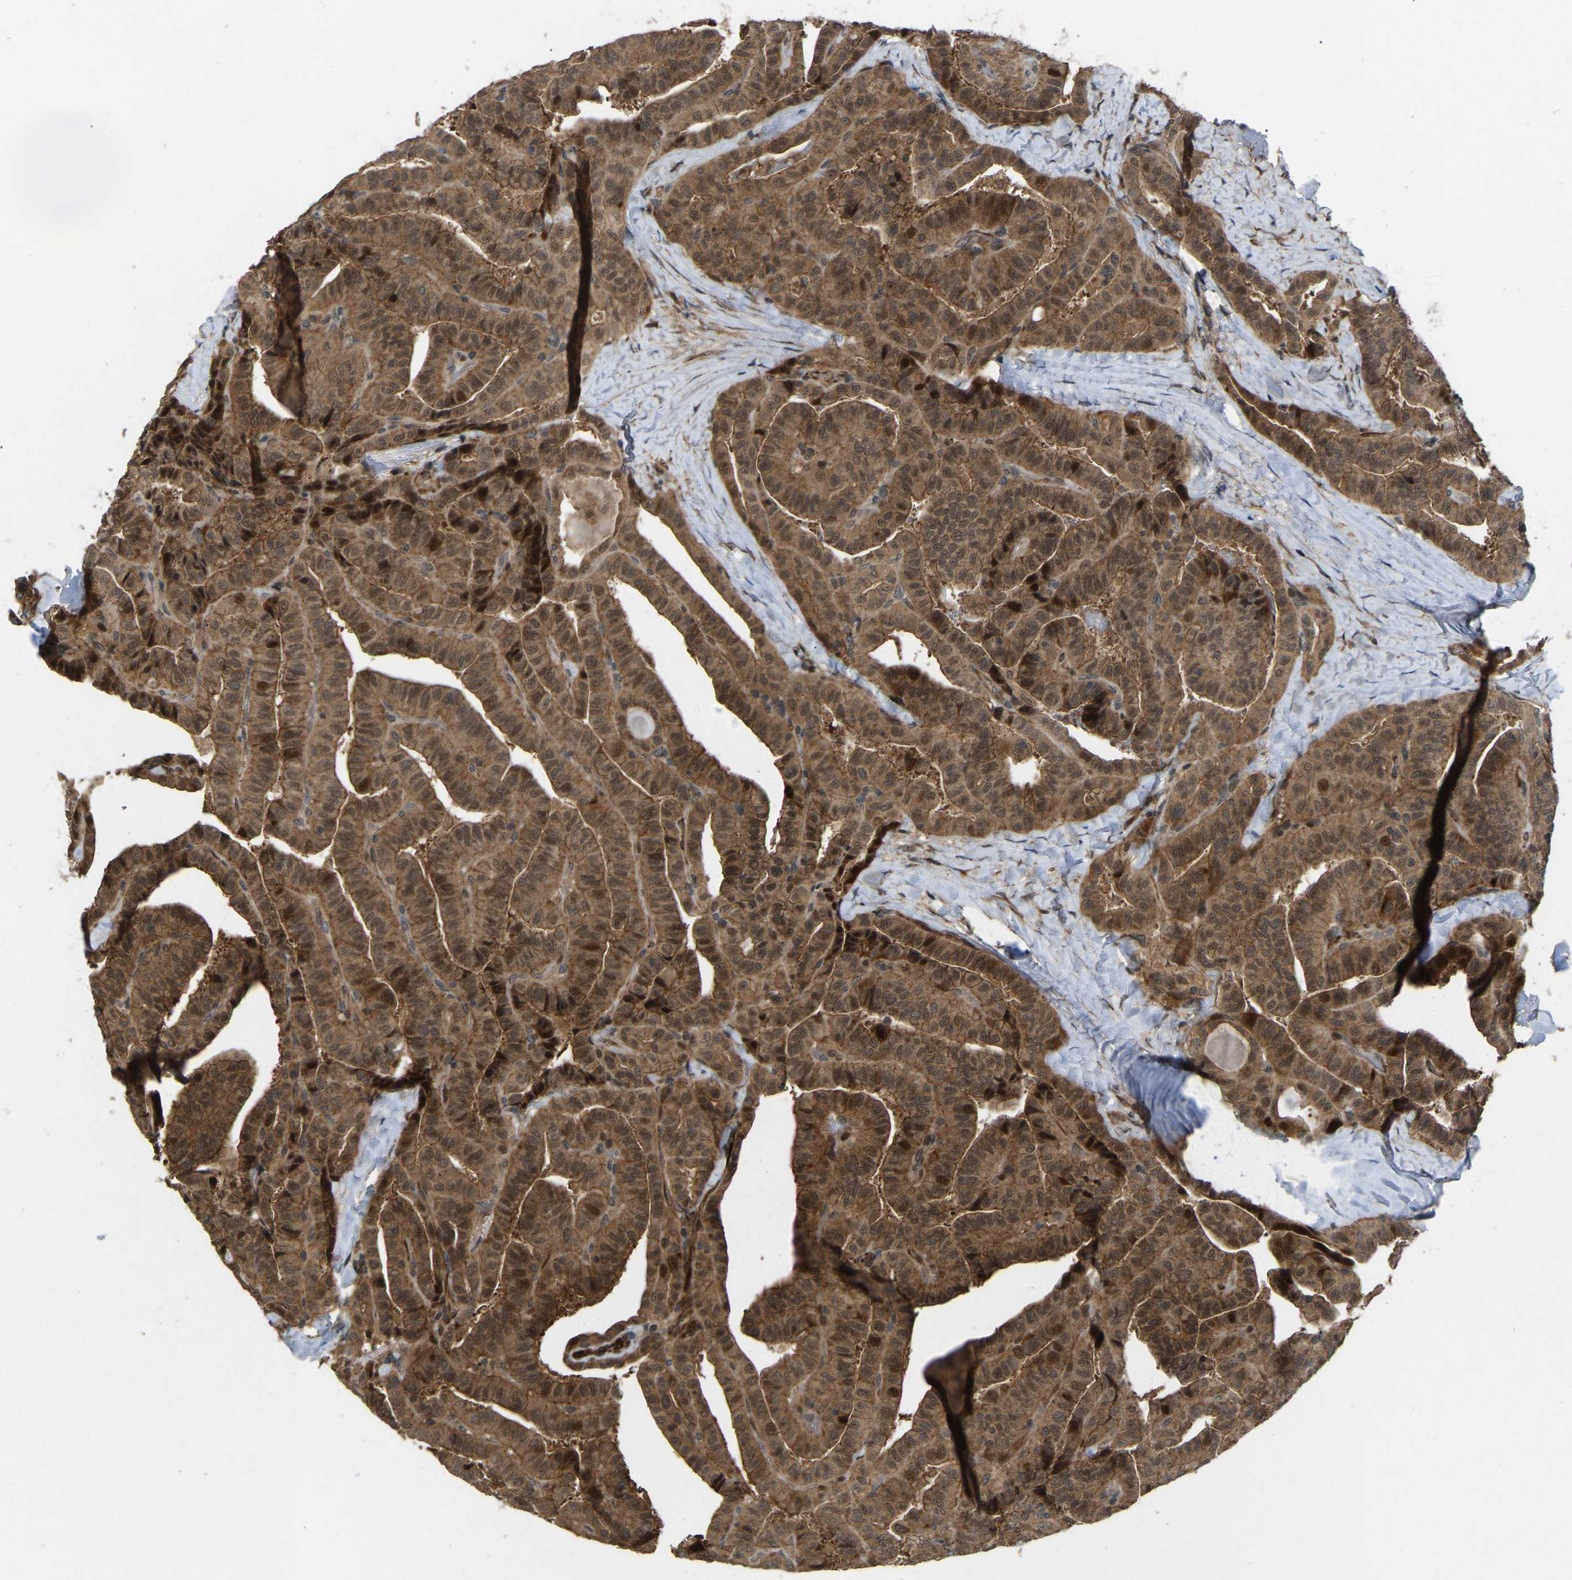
{"staining": {"intensity": "moderate", "quantity": ">75%", "location": "cytoplasmic/membranous,nuclear"}, "tissue": "thyroid cancer", "cell_type": "Tumor cells", "image_type": "cancer", "snomed": [{"axis": "morphology", "description": "Papillary adenocarcinoma, NOS"}, {"axis": "topography", "description": "Thyroid gland"}], "caption": "The micrograph reveals a brown stain indicating the presence of a protein in the cytoplasmic/membranous and nuclear of tumor cells in thyroid cancer.", "gene": "KIAA1549", "patient": {"sex": "male", "age": 77}}